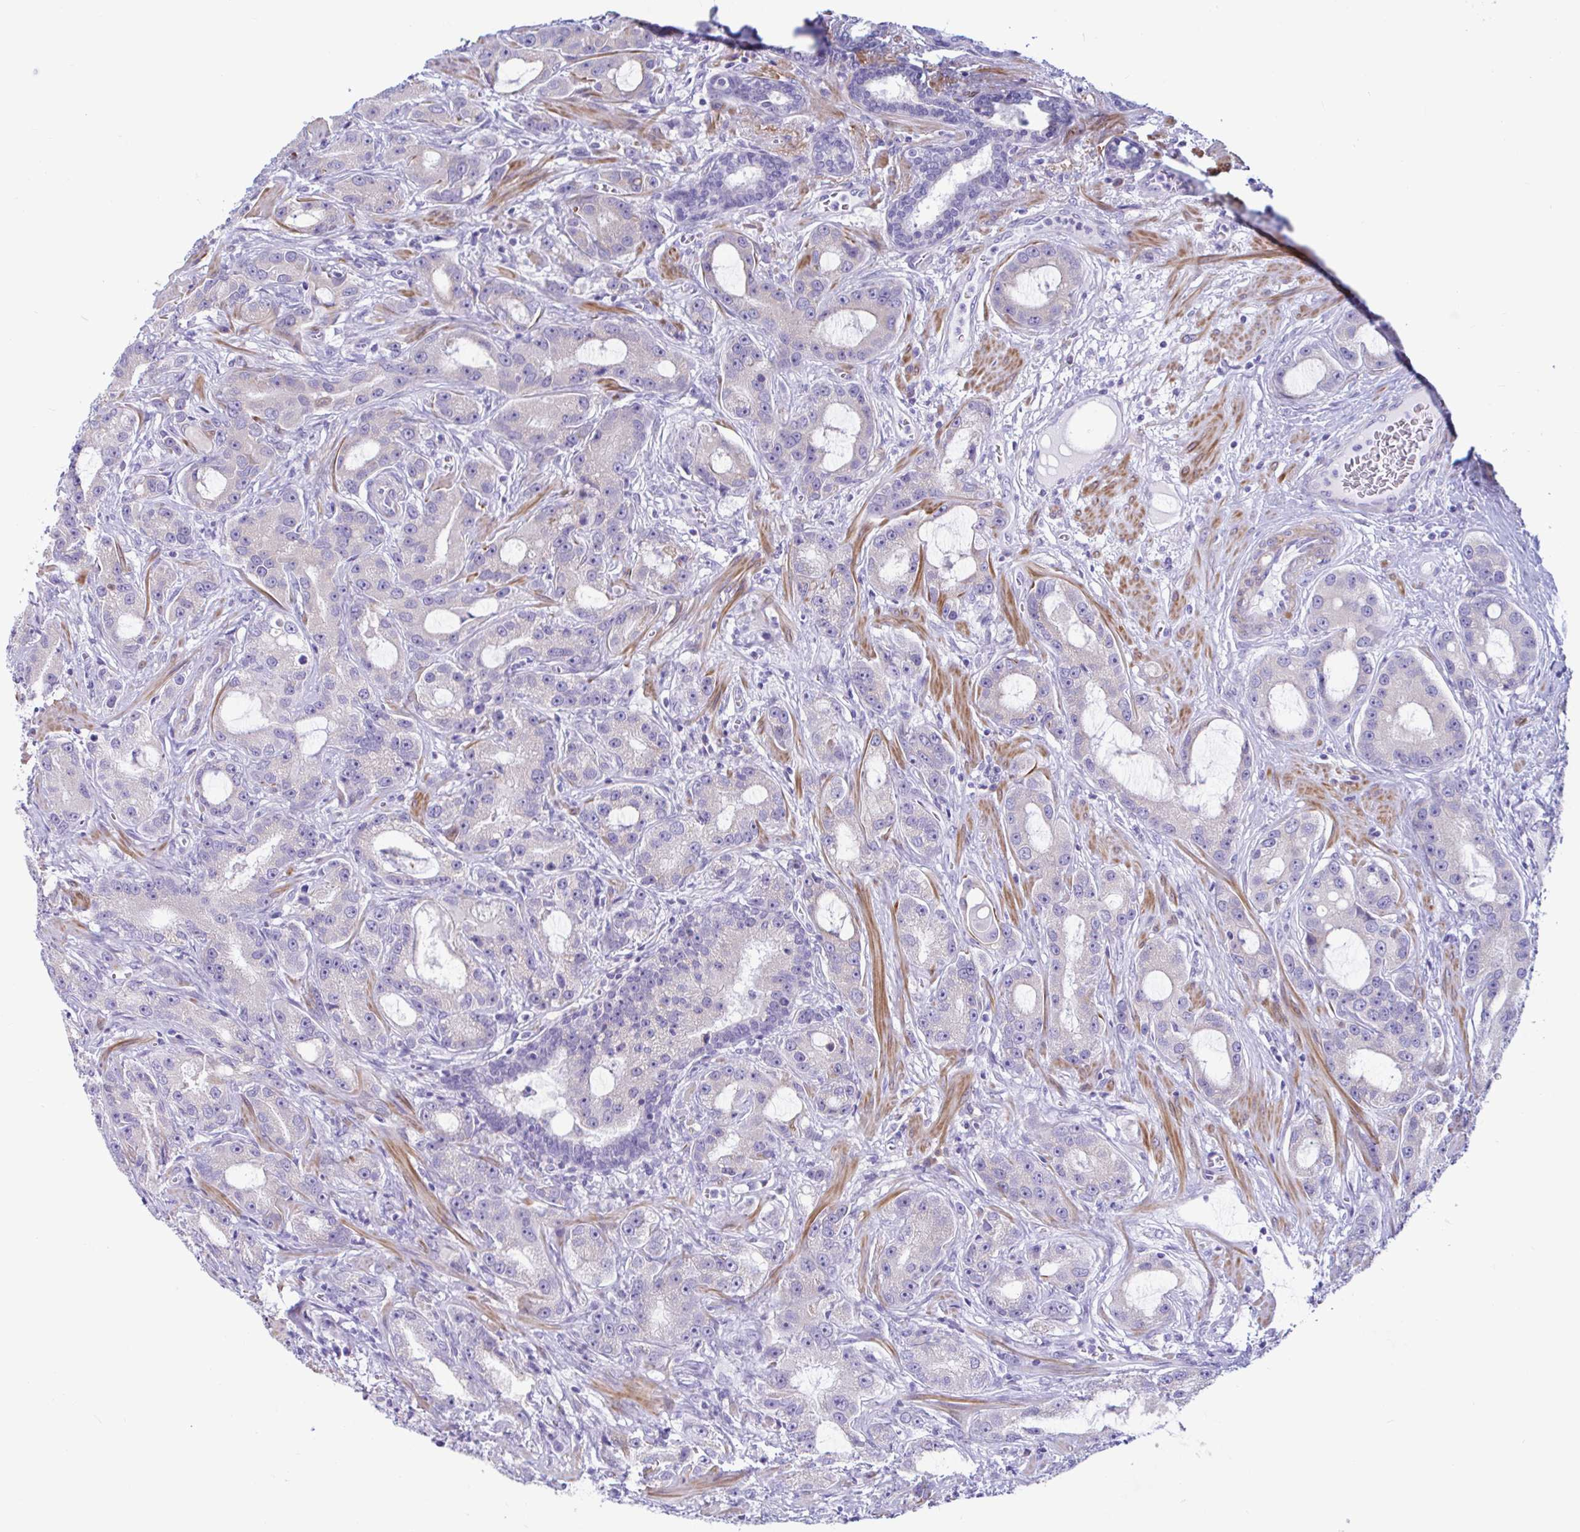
{"staining": {"intensity": "negative", "quantity": "none", "location": "none"}, "tissue": "prostate cancer", "cell_type": "Tumor cells", "image_type": "cancer", "snomed": [{"axis": "morphology", "description": "Adenocarcinoma, High grade"}, {"axis": "topography", "description": "Prostate"}], "caption": "Tumor cells are negative for protein expression in human prostate cancer.", "gene": "NBPF3", "patient": {"sex": "male", "age": 65}}